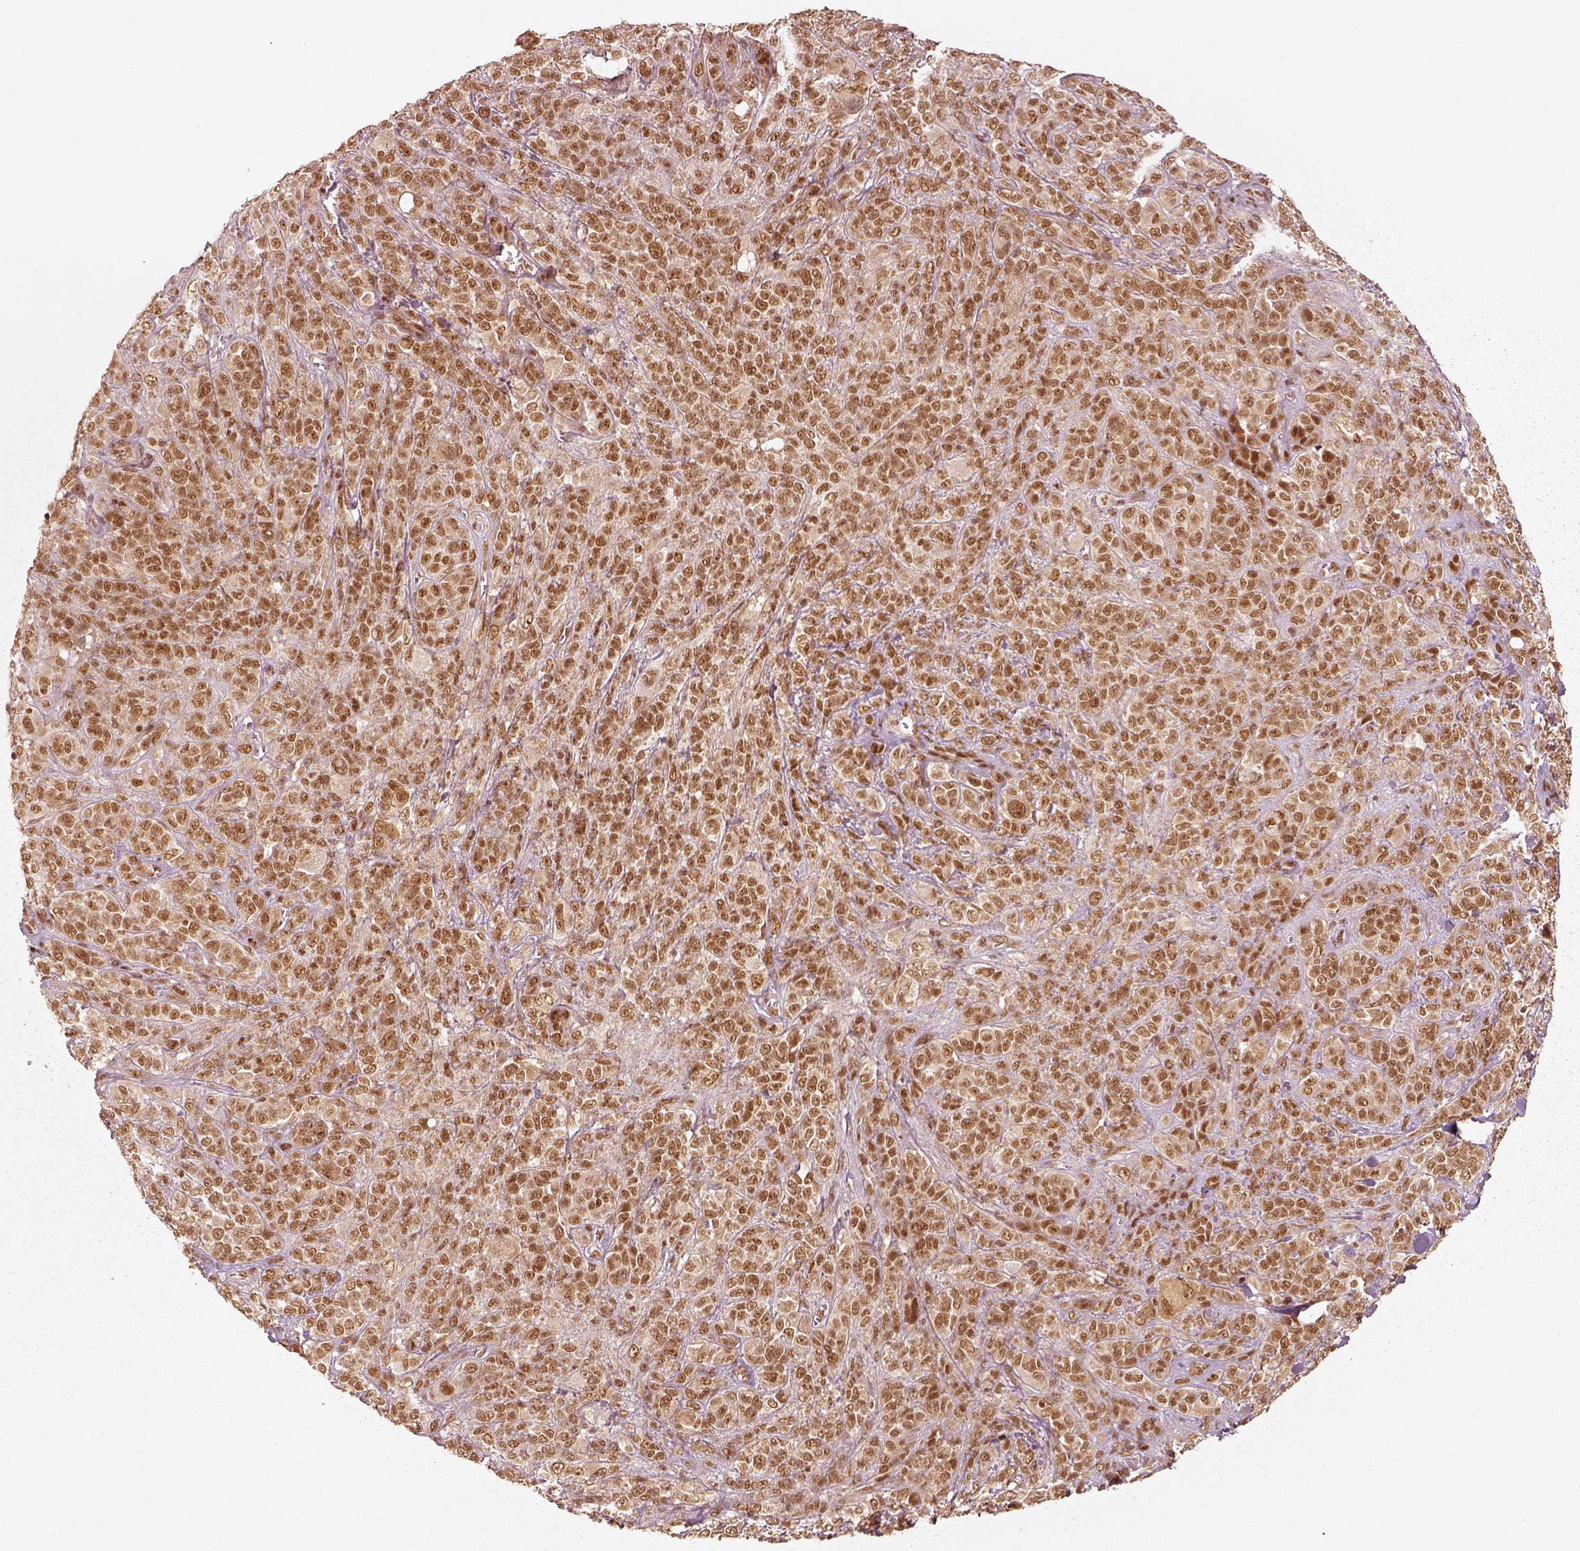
{"staining": {"intensity": "moderate", "quantity": ">75%", "location": "nuclear"}, "tissue": "melanoma", "cell_type": "Tumor cells", "image_type": "cancer", "snomed": [{"axis": "morphology", "description": "Malignant melanoma, NOS"}, {"axis": "topography", "description": "Skin"}], "caption": "Malignant melanoma stained for a protein reveals moderate nuclear positivity in tumor cells.", "gene": "GMEB2", "patient": {"sex": "female", "age": 87}}